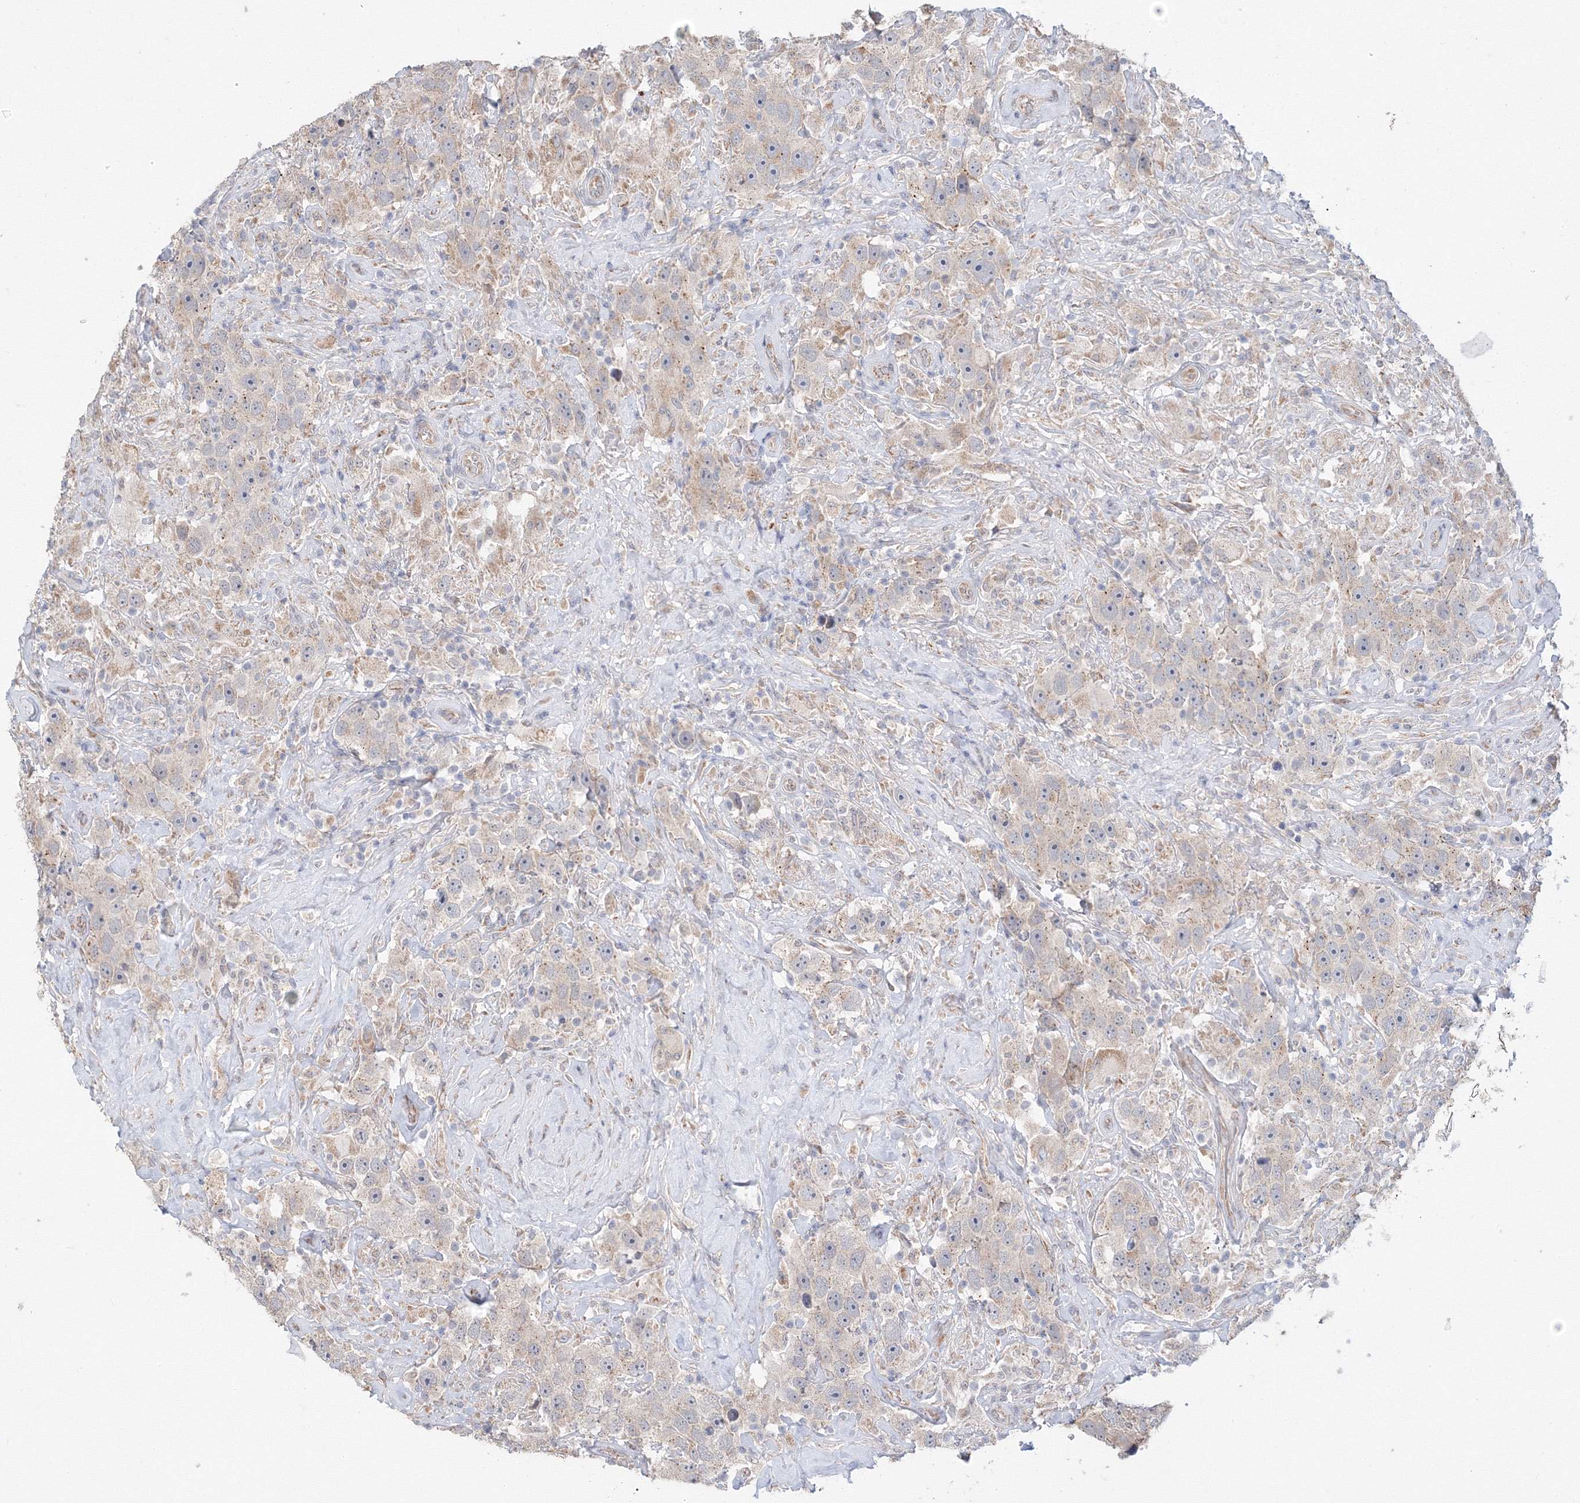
{"staining": {"intensity": "negative", "quantity": "none", "location": "none"}, "tissue": "testis cancer", "cell_type": "Tumor cells", "image_type": "cancer", "snomed": [{"axis": "morphology", "description": "Seminoma, NOS"}, {"axis": "topography", "description": "Testis"}], "caption": "Tumor cells are negative for brown protein staining in testis cancer (seminoma). (DAB (3,3'-diaminobenzidine) IHC visualized using brightfield microscopy, high magnification).", "gene": "DHRS12", "patient": {"sex": "male", "age": 49}}